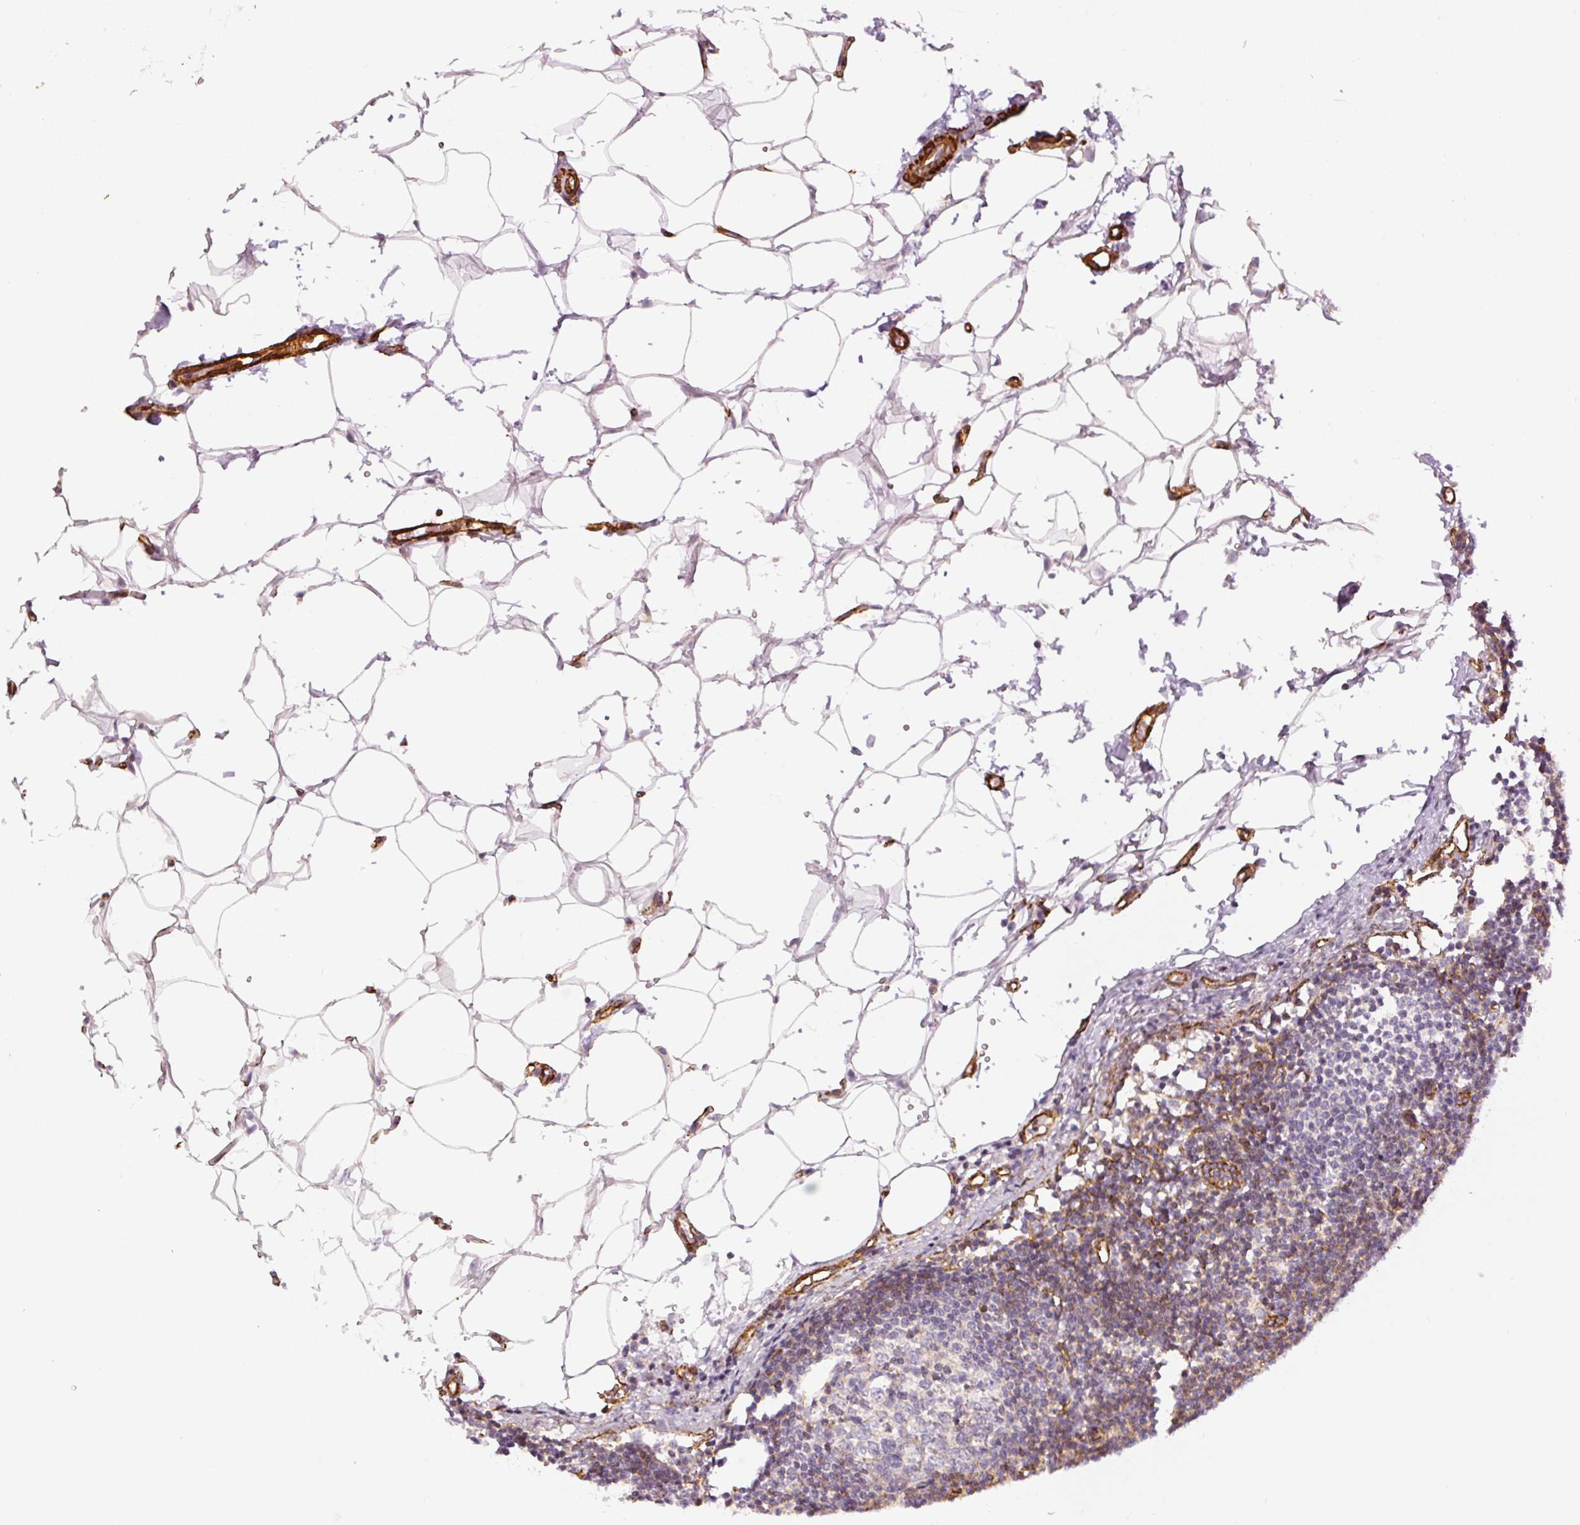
{"staining": {"intensity": "negative", "quantity": "none", "location": "none"}, "tissue": "lymph node", "cell_type": "Germinal center cells", "image_type": "normal", "snomed": [{"axis": "morphology", "description": "Normal tissue, NOS"}, {"axis": "topography", "description": "Lymph node"}], "caption": "DAB immunohistochemical staining of benign lymph node shows no significant expression in germinal center cells. (DAB (3,3'-diaminobenzidine) immunohistochemistry, high magnification).", "gene": "MYL12A", "patient": {"sex": "male", "age": 49}}